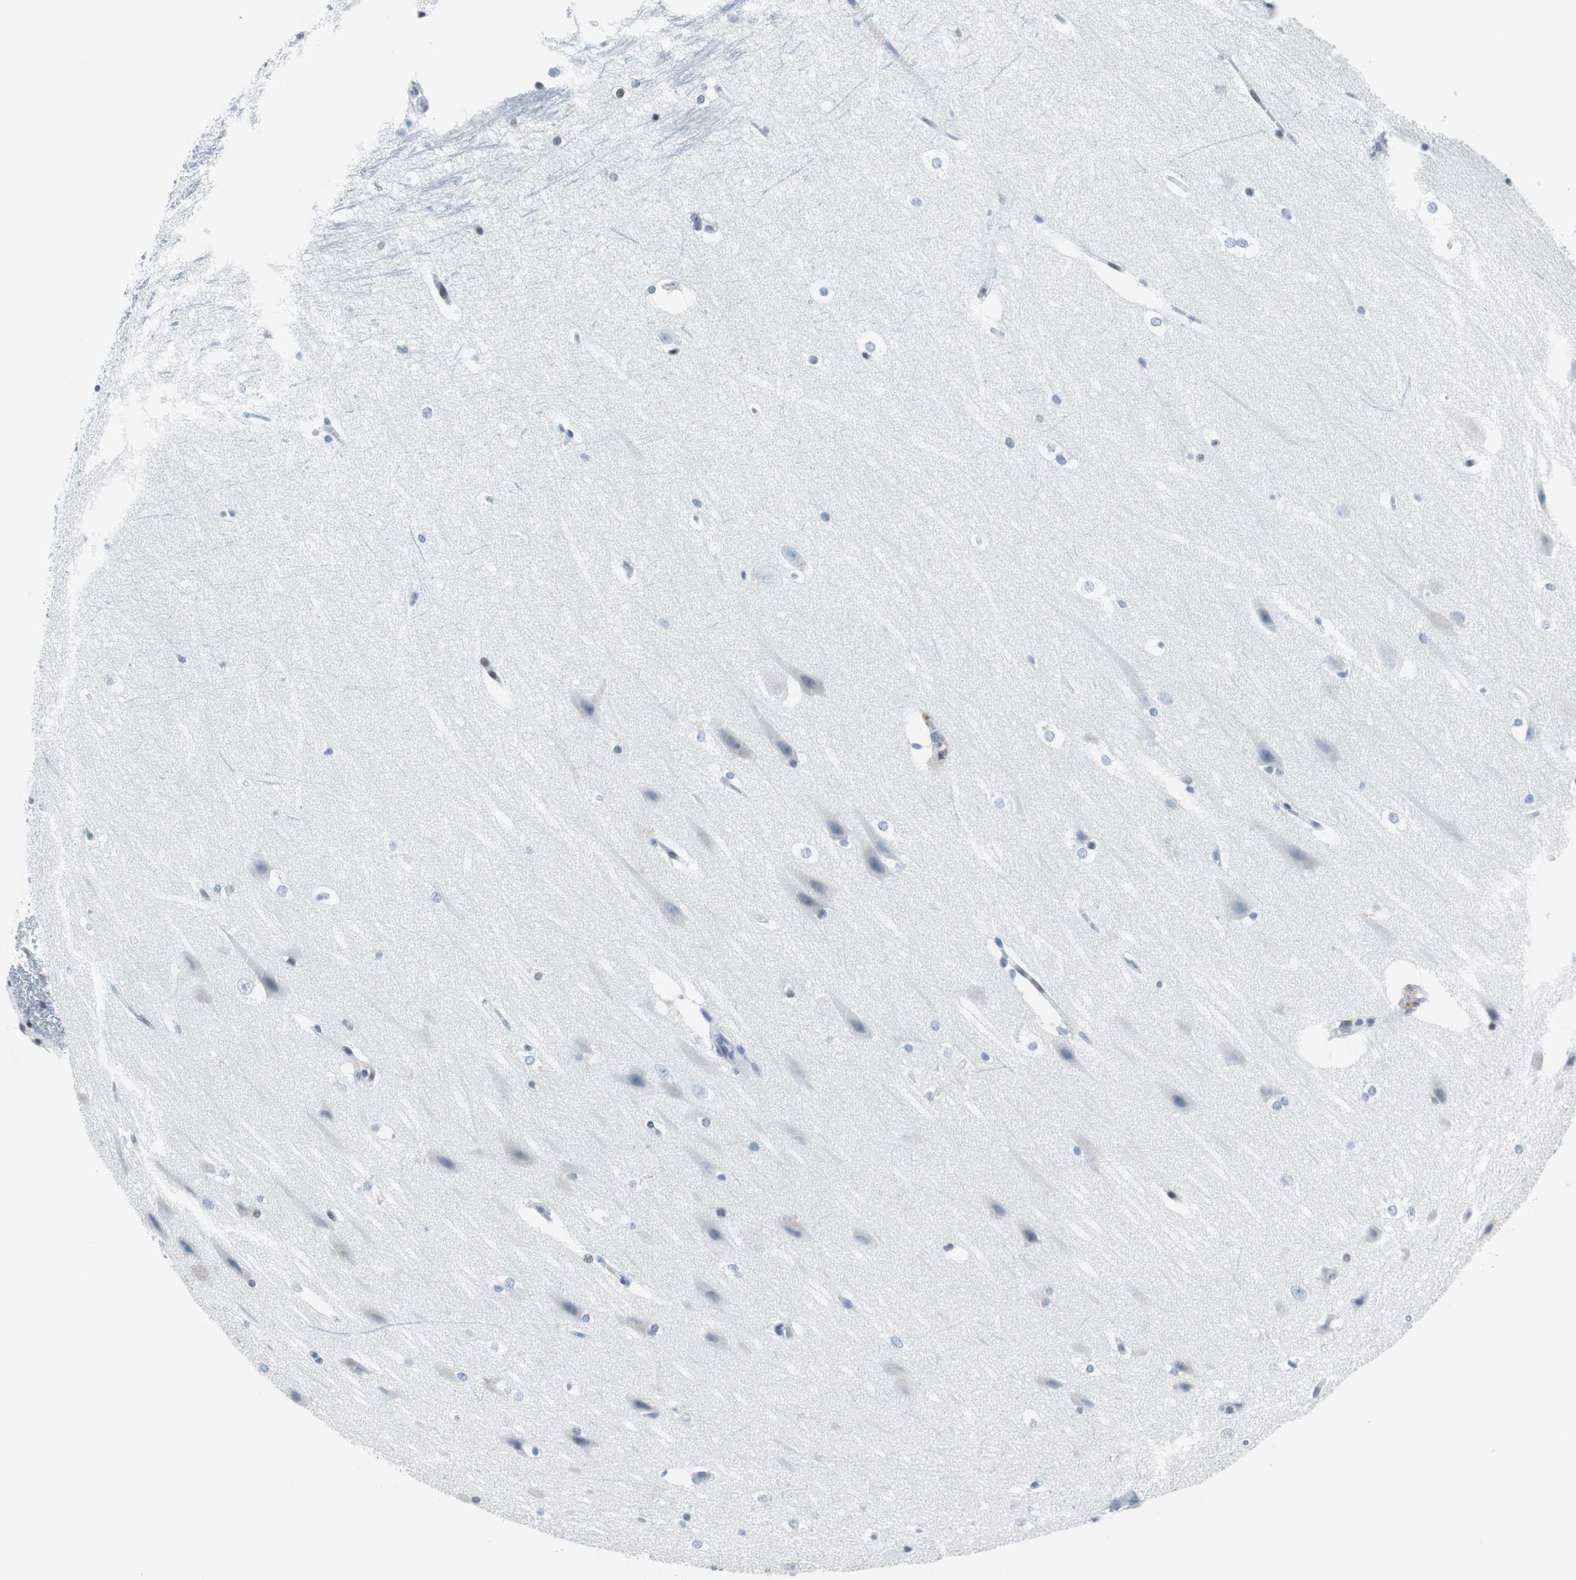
{"staining": {"intensity": "negative", "quantity": "none", "location": "none"}, "tissue": "hippocampus", "cell_type": "Glial cells", "image_type": "normal", "snomed": [{"axis": "morphology", "description": "Normal tissue, NOS"}, {"axis": "topography", "description": "Hippocampus"}], "caption": "Glial cells show no significant protein staining in unremarkable hippocampus.", "gene": "JUN", "patient": {"sex": "female", "age": 19}}